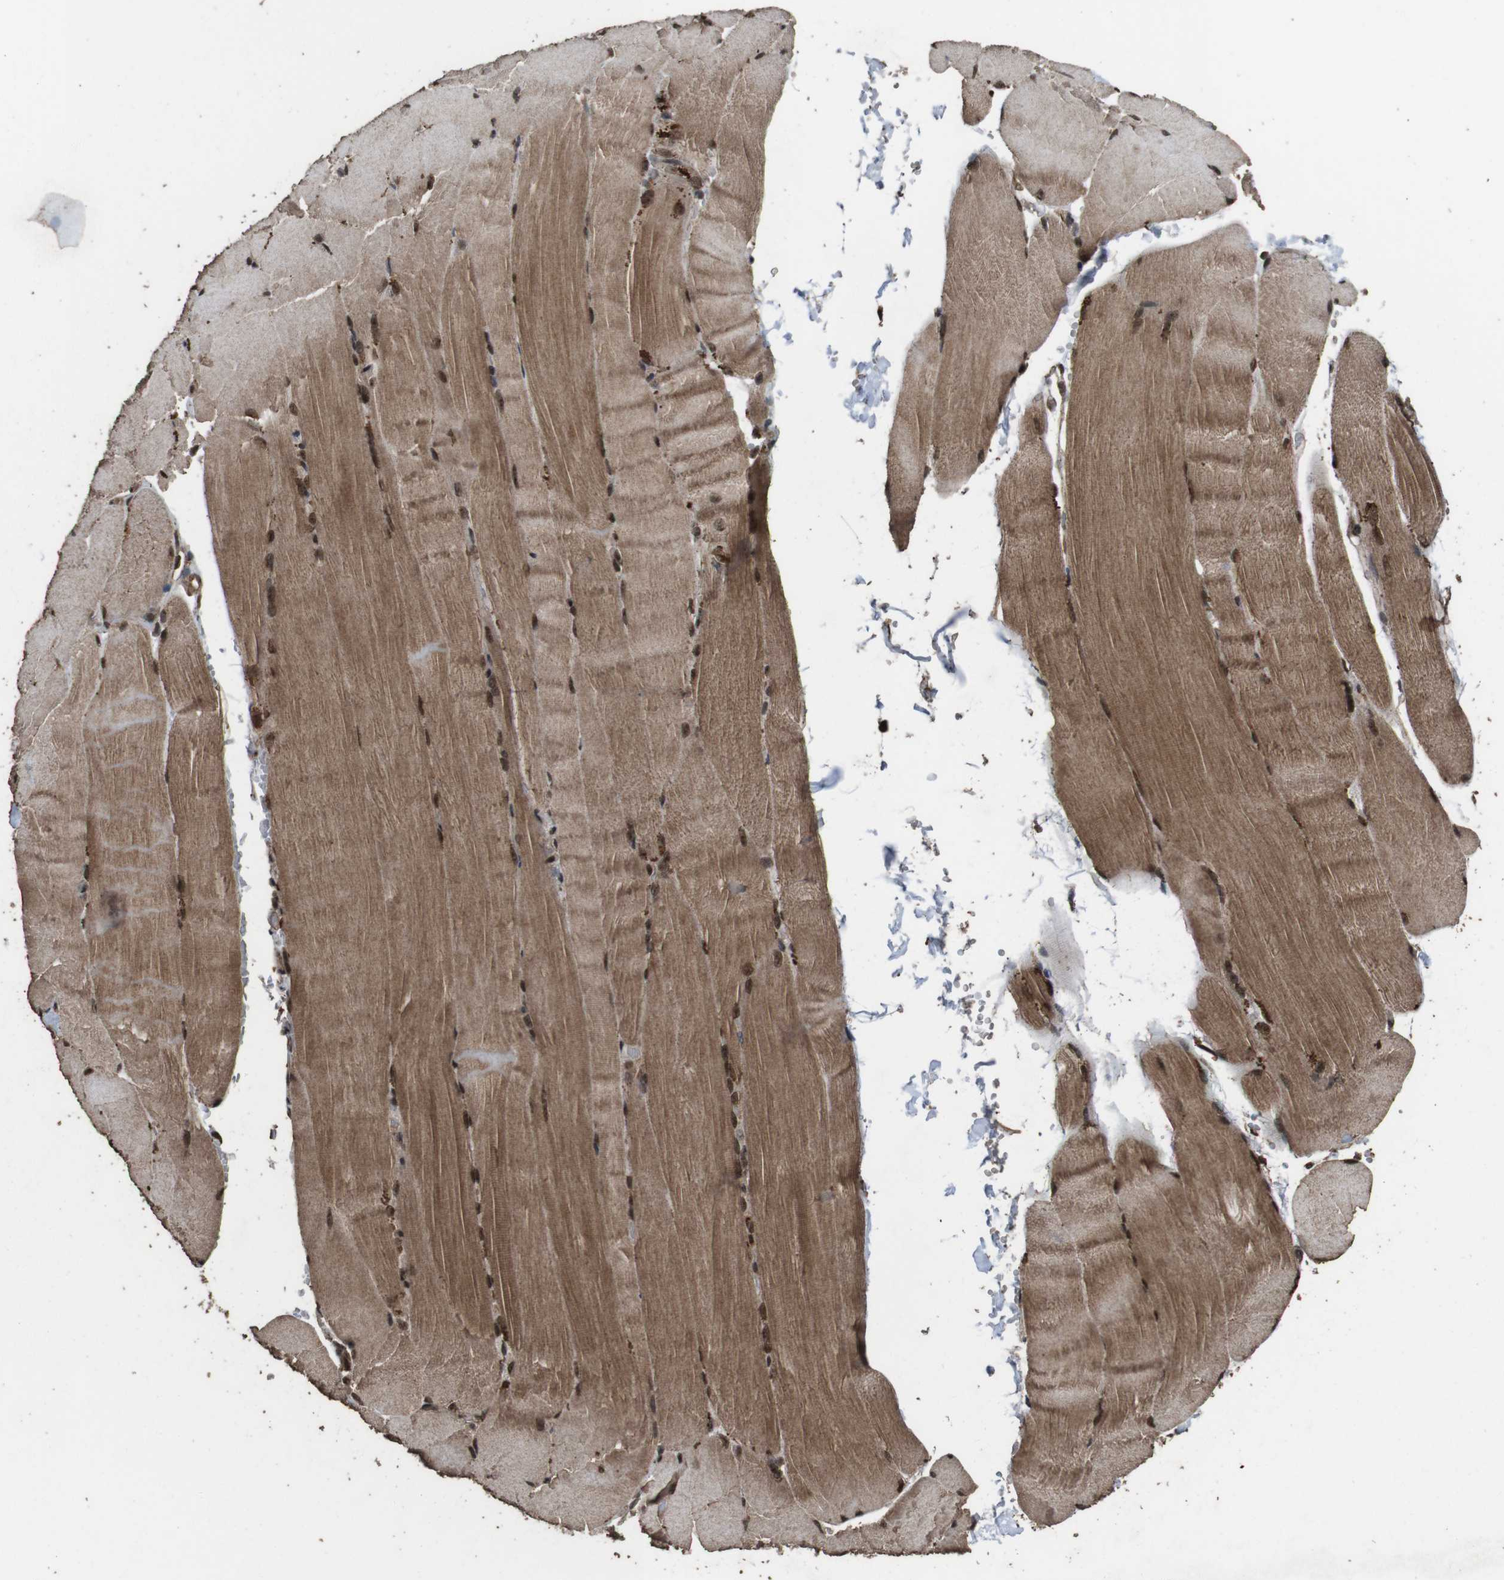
{"staining": {"intensity": "moderate", "quantity": ">75%", "location": "cytoplasmic/membranous,nuclear"}, "tissue": "skeletal muscle", "cell_type": "Myocytes", "image_type": "normal", "snomed": [{"axis": "morphology", "description": "Normal tissue, NOS"}, {"axis": "topography", "description": "Skin"}, {"axis": "topography", "description": "Skeletal muscle"}], "caption": "Immunohistochemical staining of benign skeletal muscle reveals moderate cytoplasmic/membranous,nuclear protein expression in about >75% of myocytes.", "gene": "RRAS2", "patient": {"sex": "male", "age": 83}}